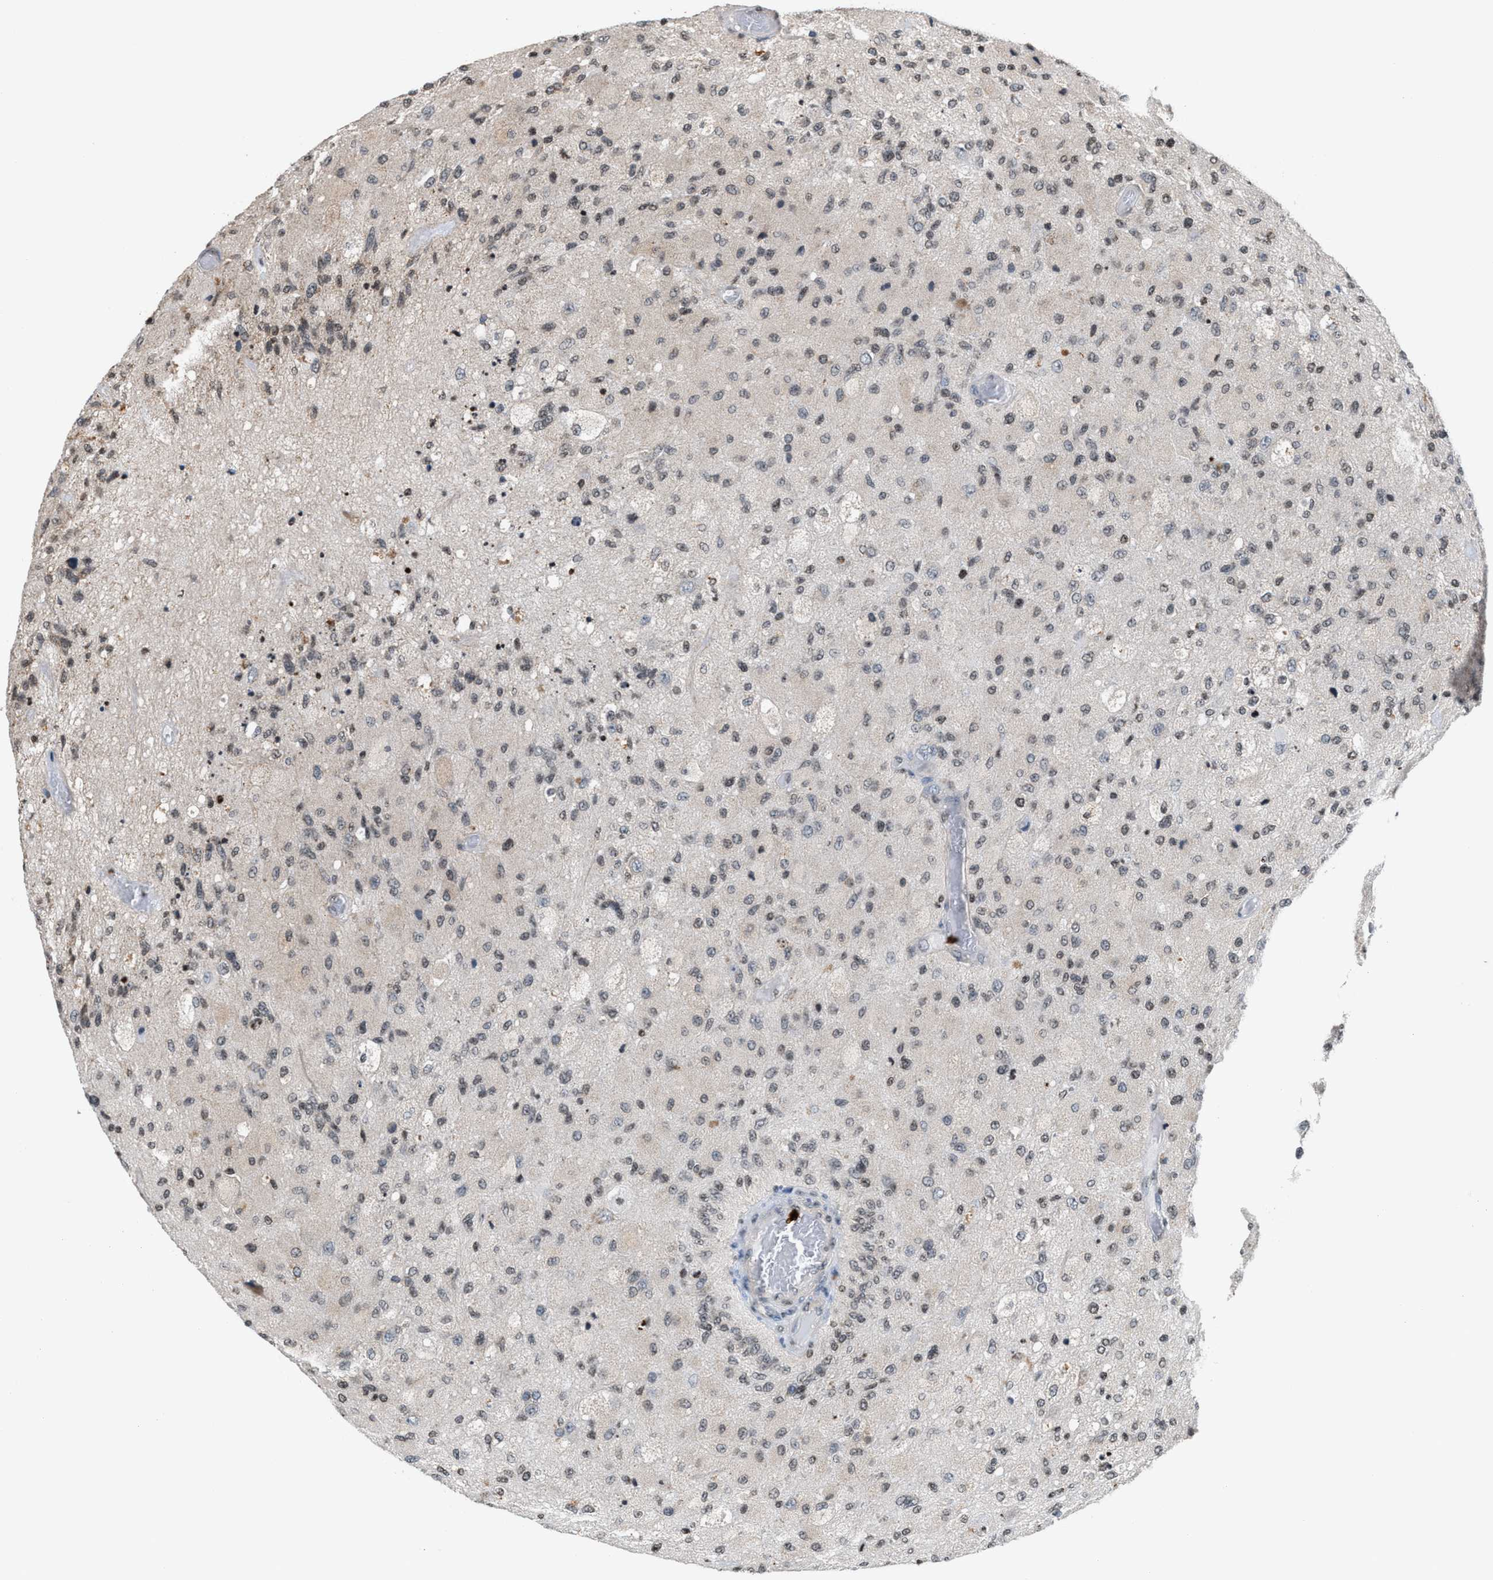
{"staining": {"intensity": "weak", "quantity": "25%-75%", "location": "nuclear"}, "tissue": "glioma", "cell_type": "Tumor cells", "image_type": "cancer", "snomed": [{"axis": "morphology", "description": "Normal tissue, NOS"}, {"axis": "morphology", "description": "Glioma, malignant, High grade"}, {"axis": "topography", "description": "Cerebral cortex"}], "caption": "This is a micrograph of immunohistochemistry staining of high-grade glioma (malignant), which shows weak staining in the nuclear of tumor cells.", "gene": "PRUNE2", "patient": {"sex": "male", "age": 77}}